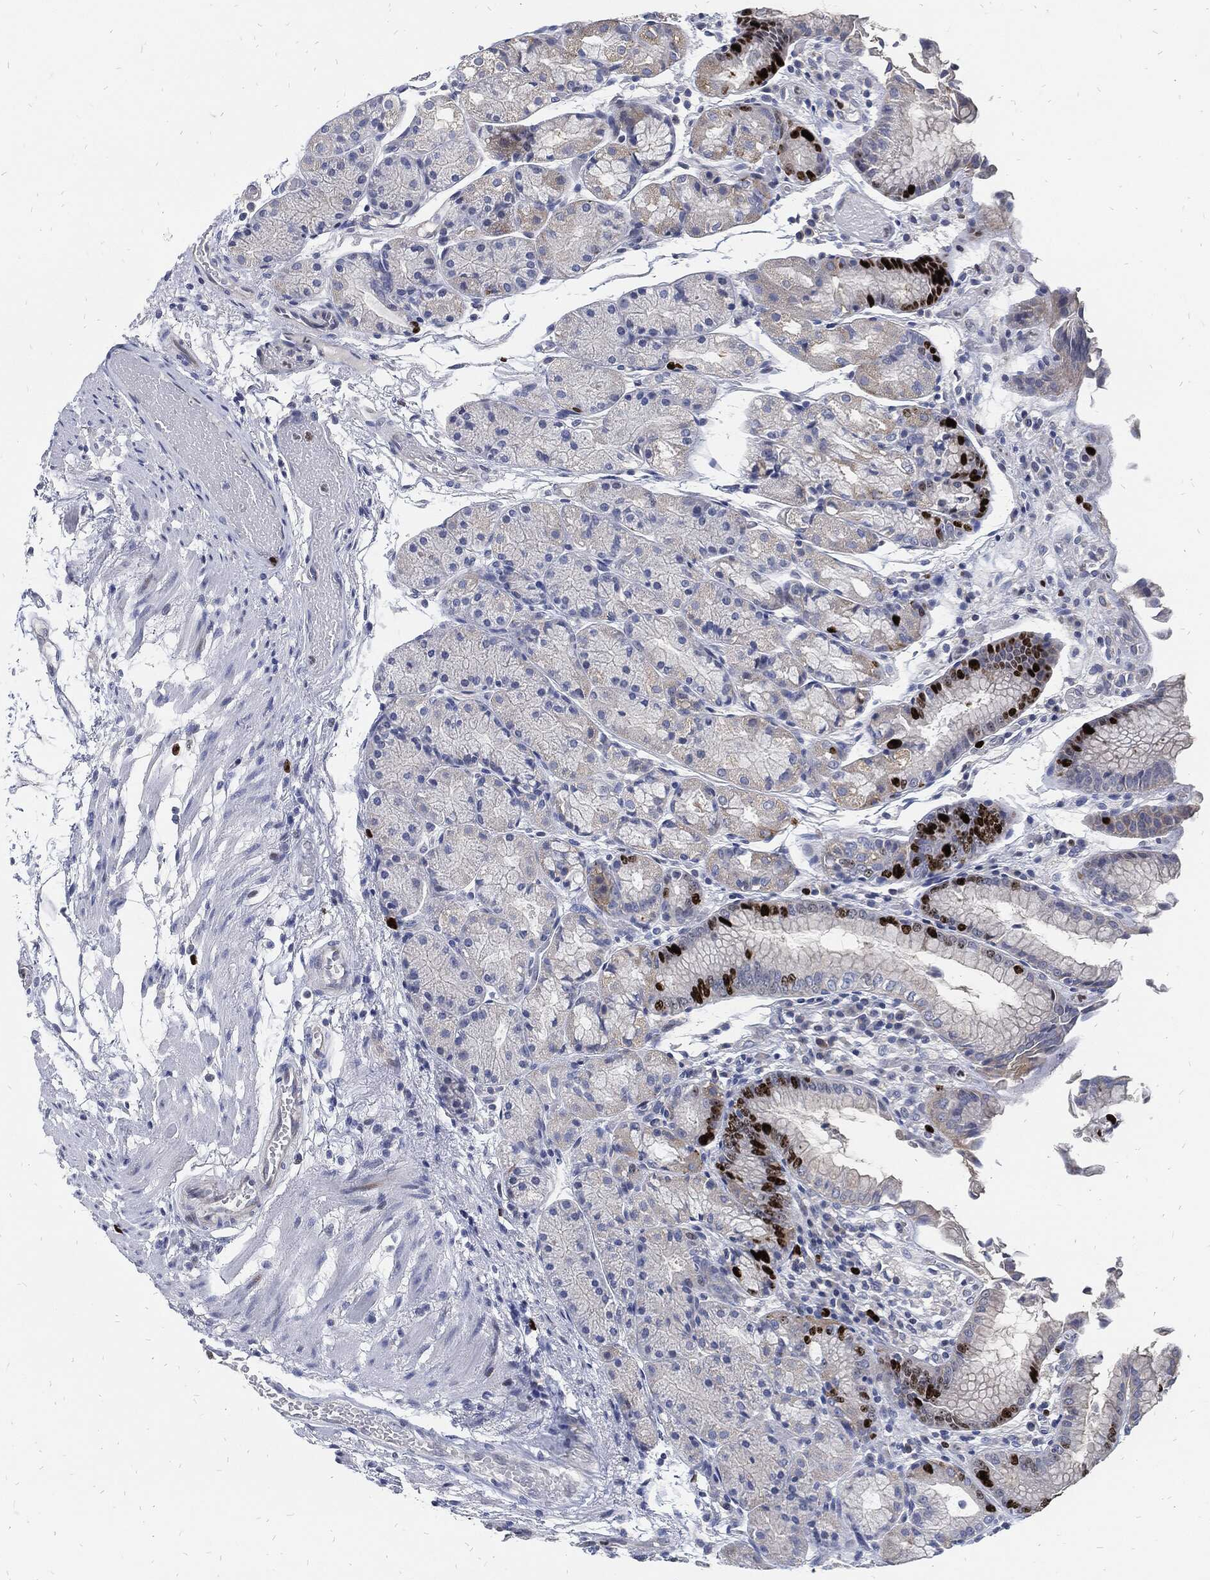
{"staining": {"intensity": "strong", "quantity": "<25%", "location": "nuclear"}, "tissue": "stomach", "cell_type": "Glandular cells", "image_type": "normal", "snomed": [{"axis": "morphology", "description": "Normal tissue, NOS"}, {"axis": "topography", "description": "Stomach, upper"}], "caption": "A high-resolution micrograph shows immunohistochemistry (IHC) staining of normal stomach, which exhibits strong nuclear staining in about <25% of glandular cells.", "gene": "MKI67", "patient": {"sex": "male", "age": 72}}